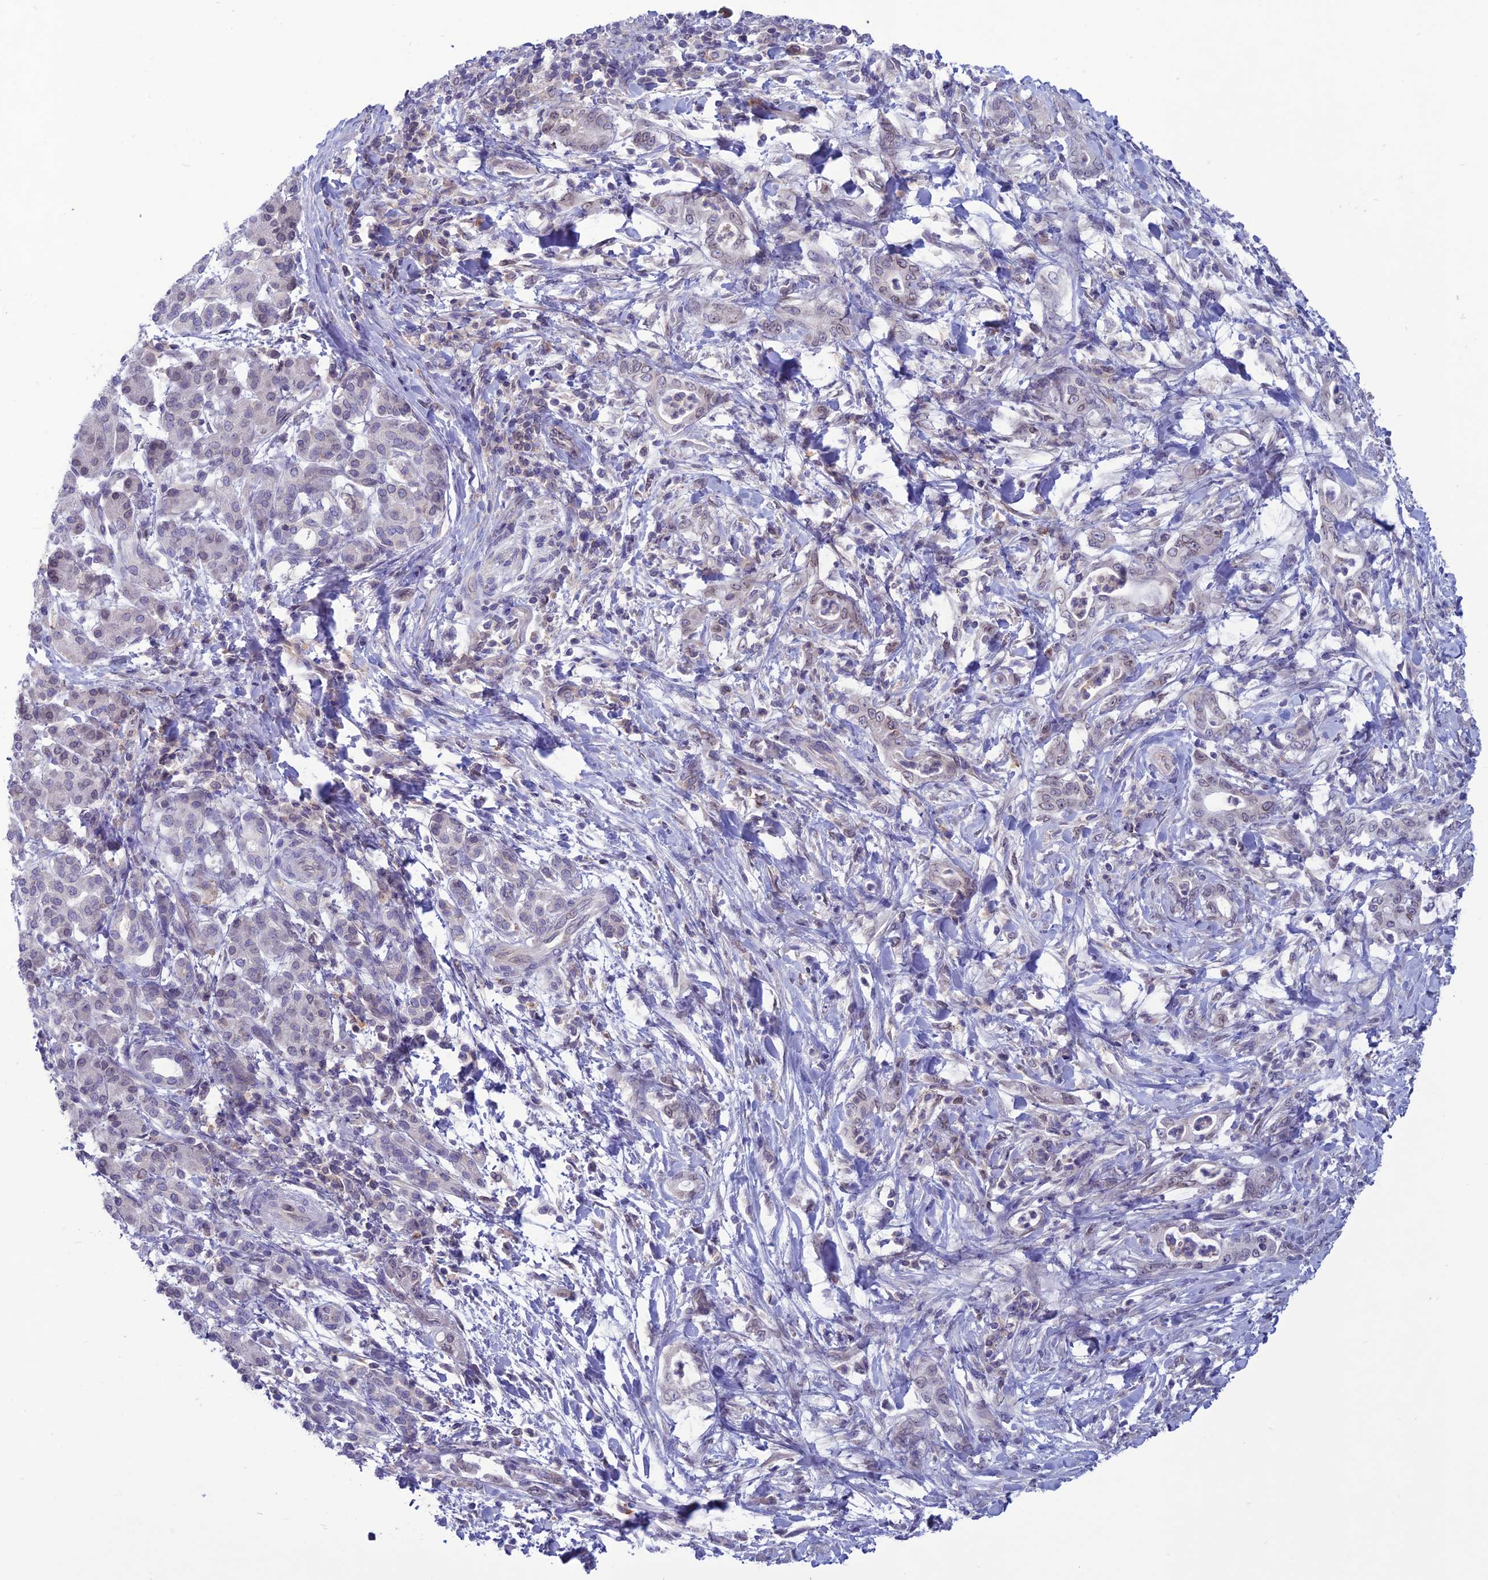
{"staining": {"intensity": "weak", "quantity": "<25%", "location": "cytoplasmic/membranous,nuclear"}, "tissue": "pancreatic cancer", "cell_type": "Tumor cells", "image_type": "cancer", "snomed": [{"axis": "morphology", "description": "Normal tissue, NOS"}, {"axis": "morphology", "description": "Adenocarcinoma, NOS"}, {"axis": "topography", "description": "Pancreas"}], "caption": "Tumor cells show no significant staining in pancreatic cancer.", "gene": "WDR46", "patient": {"sex": "female", "age": 55}}